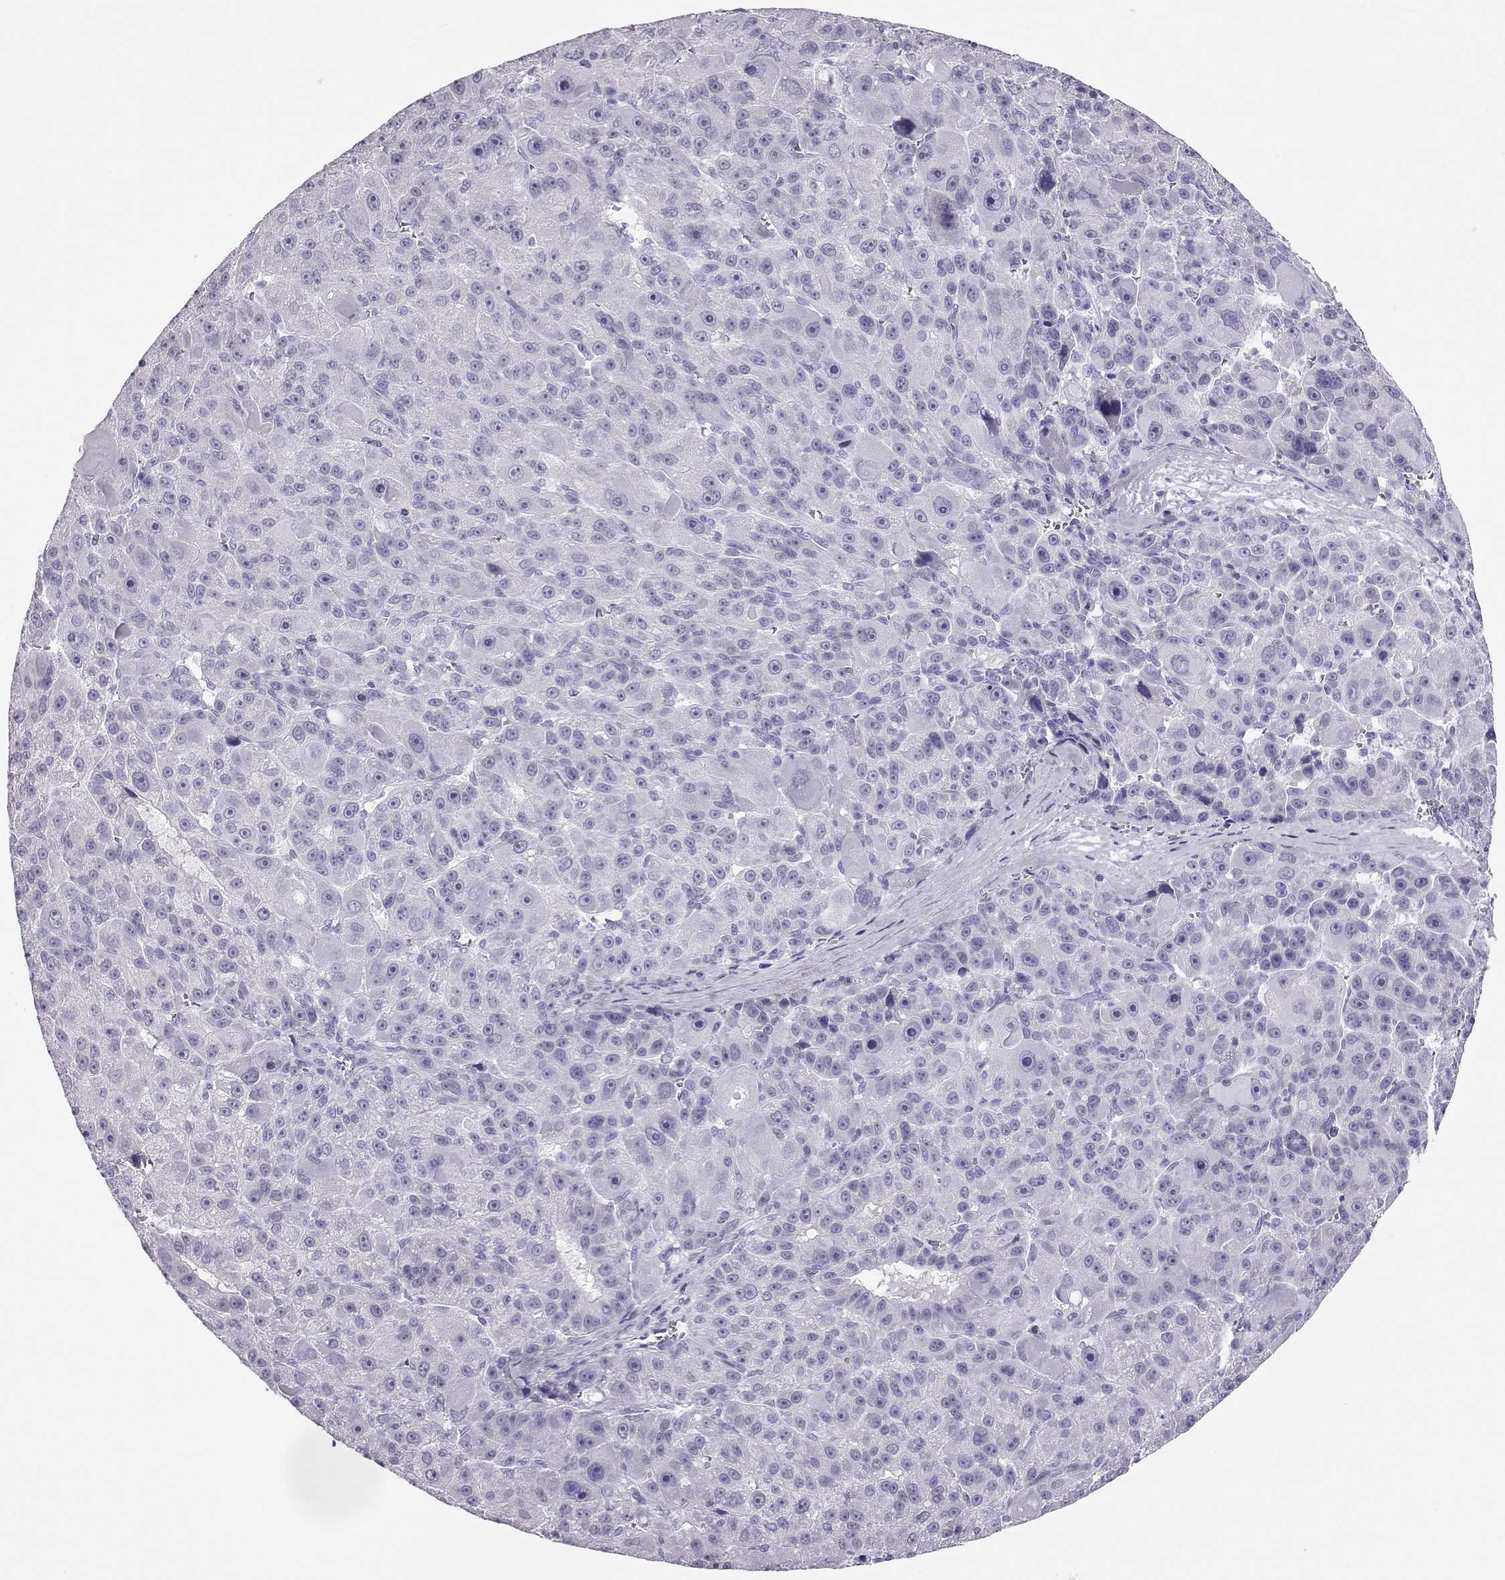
{"staining": {"intensity": "negative", "quantity": "none", "location": "none"}, "tissue": "liver cancer", "cell_type": "Tumor cells", "image_type": "cancer", "snomed": [{"axis": "morphology", "description": "Carcinoma, Hepatocellular, NOS"}, {"axis": "topography", "description": "Liver"}], "caption": "The micrograph reveals no significant staining in tumor cells of liver hepatocellular carcinoma.", "gene": "RD3", "patient": {"sex": "male", "age": 76}}